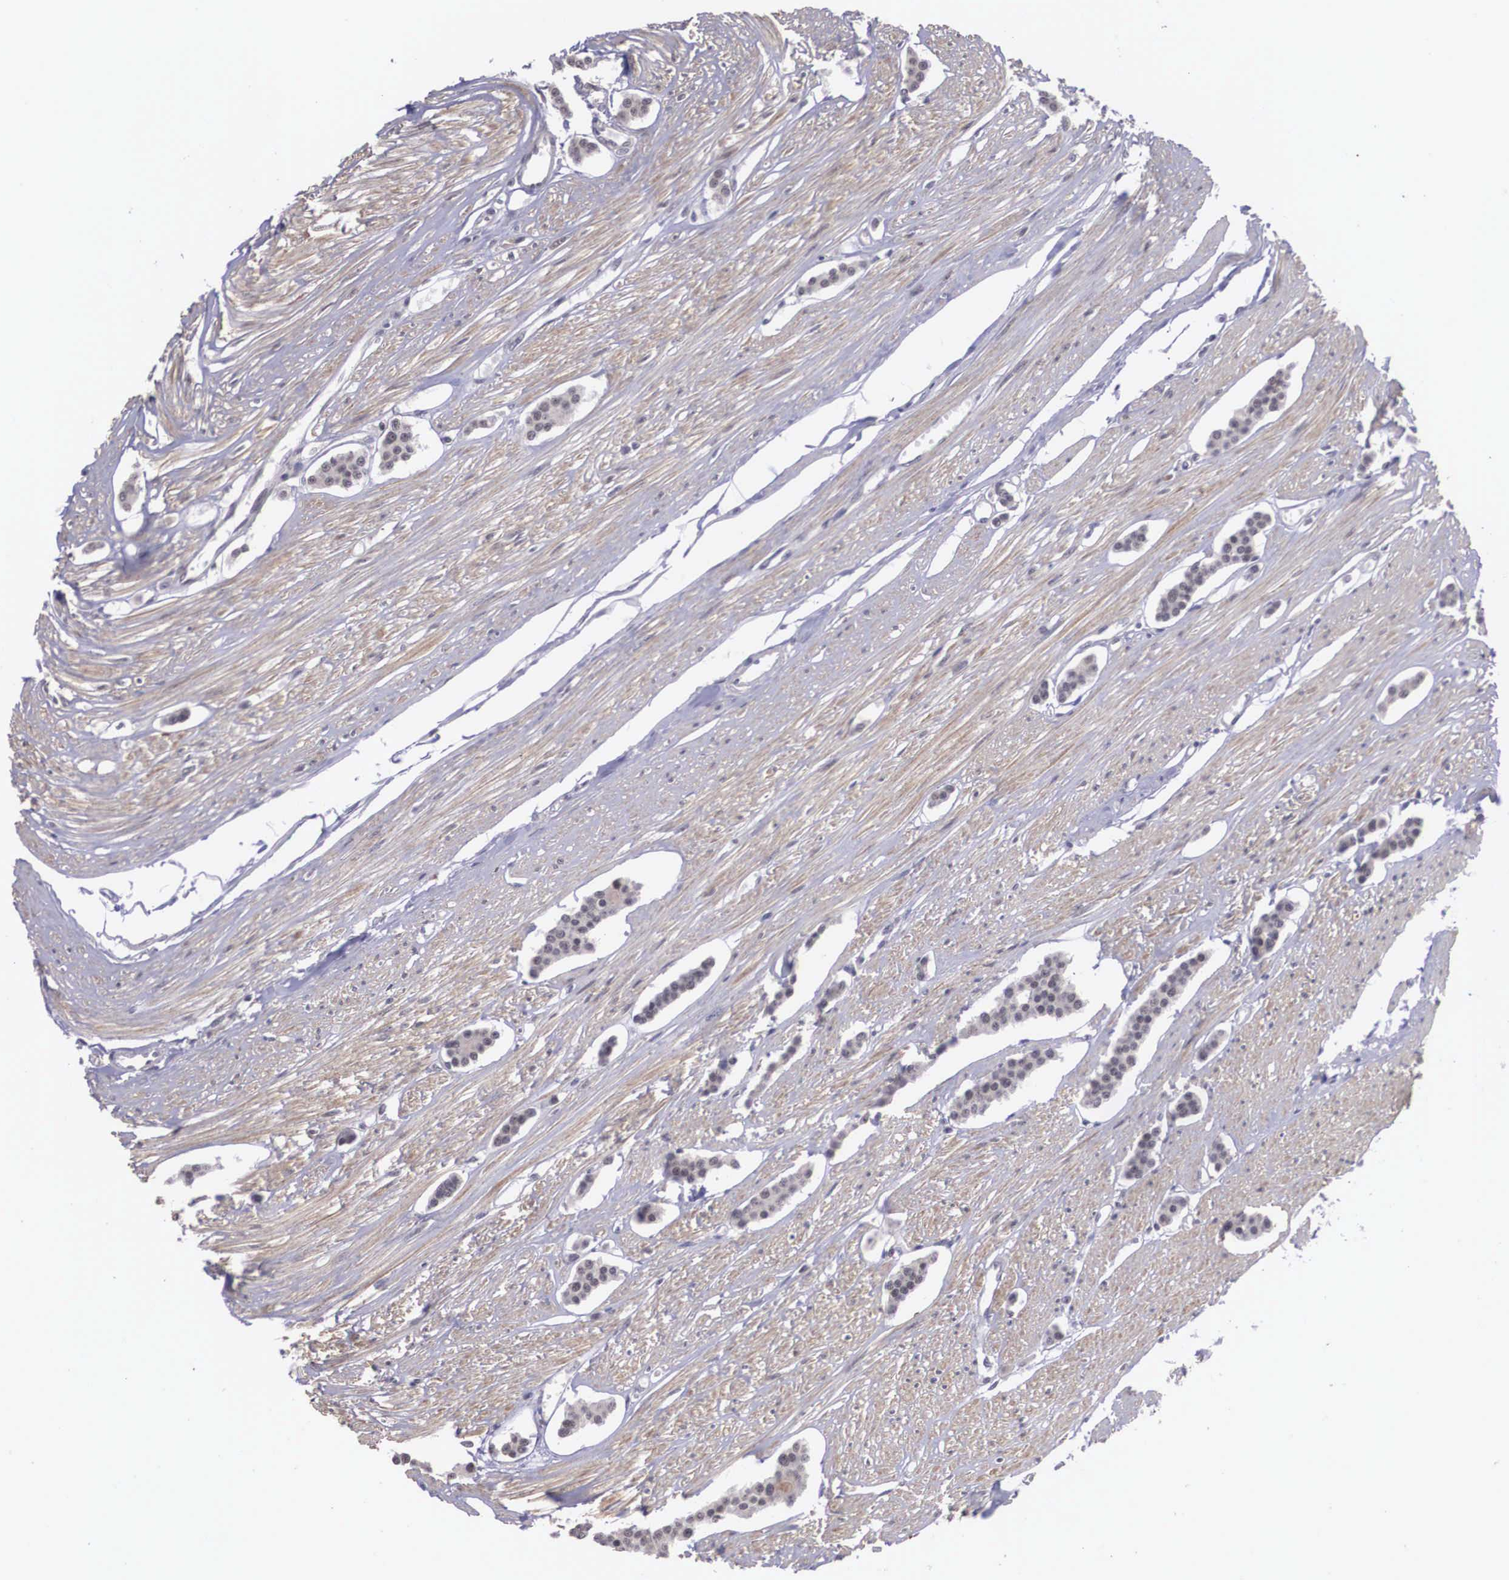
{"staining": {"intensity": "negative", "quantity": "none", "location": "none"}, "tissue": "carcinoid", "cell_type": "Tumor cells", "image_type": "cancer", "snomed": [{"axis": "morphology", "description": "Carcinoid, malignant, NOS"}, {"axis": "topography", "description": "Small intestine"}], "caption": "DAB immunohistochemical staining of human carcinoid demonstrates no significant positivity in tumor cells.", "gene": "ZNF275", "patient": {"sex": "male", "age": 60}}